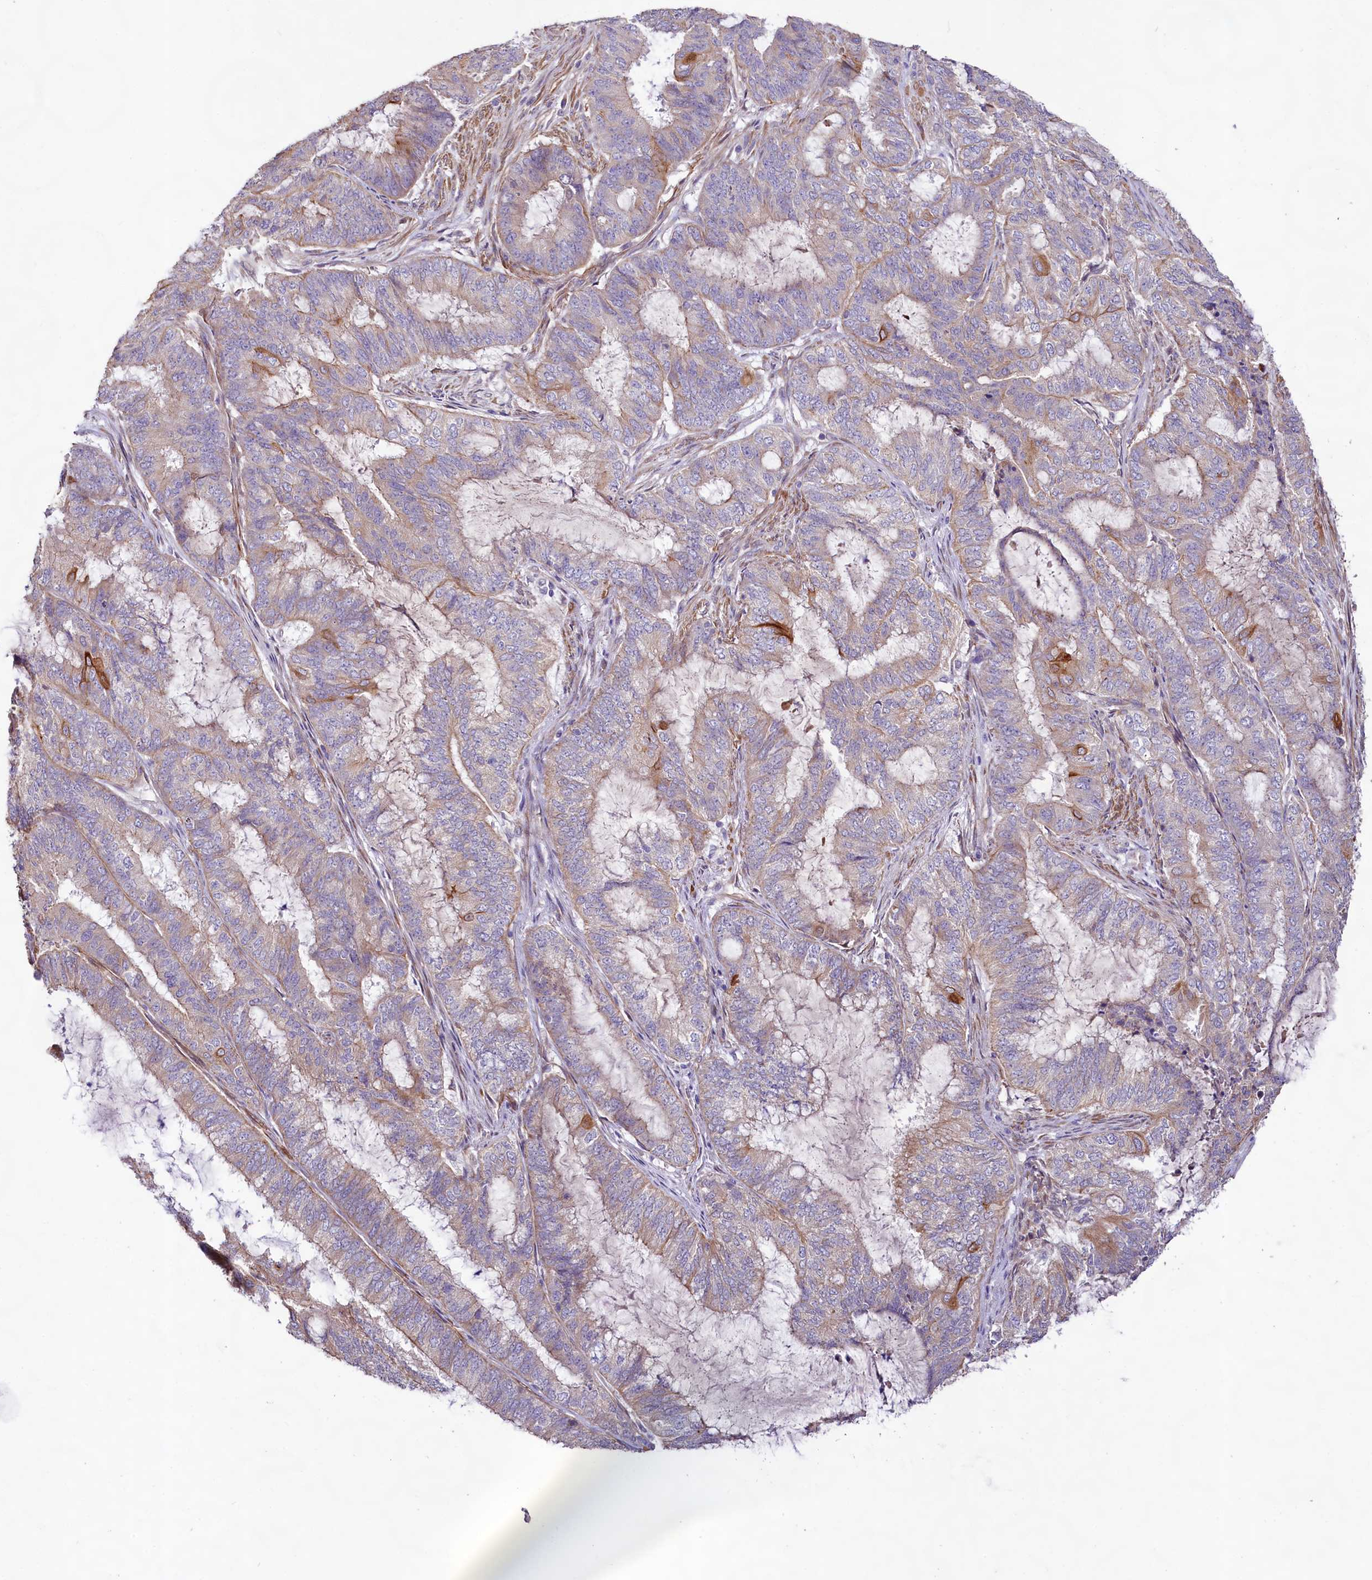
{"staining": {"intensity": "moderate", "quantity": "<25%", "location": "cytoplasmic/membranous"}, "tissue": "endometrial cancer", "cell_type": "Tumor cells", "image_type": "cancer", "snomed": [{"axis": "morphology", "description": "Adenocarcinoma, NOS"}, {"axis": "topography", "description": "Endometrium"}], "caption": "Tumor cells display moderate cytoplasmic/membranous positivity in about <25% of cells in endometrial adenocarcinoma.", "gene": "VPS11", "patient": {"sex": "female", "age": 51}}